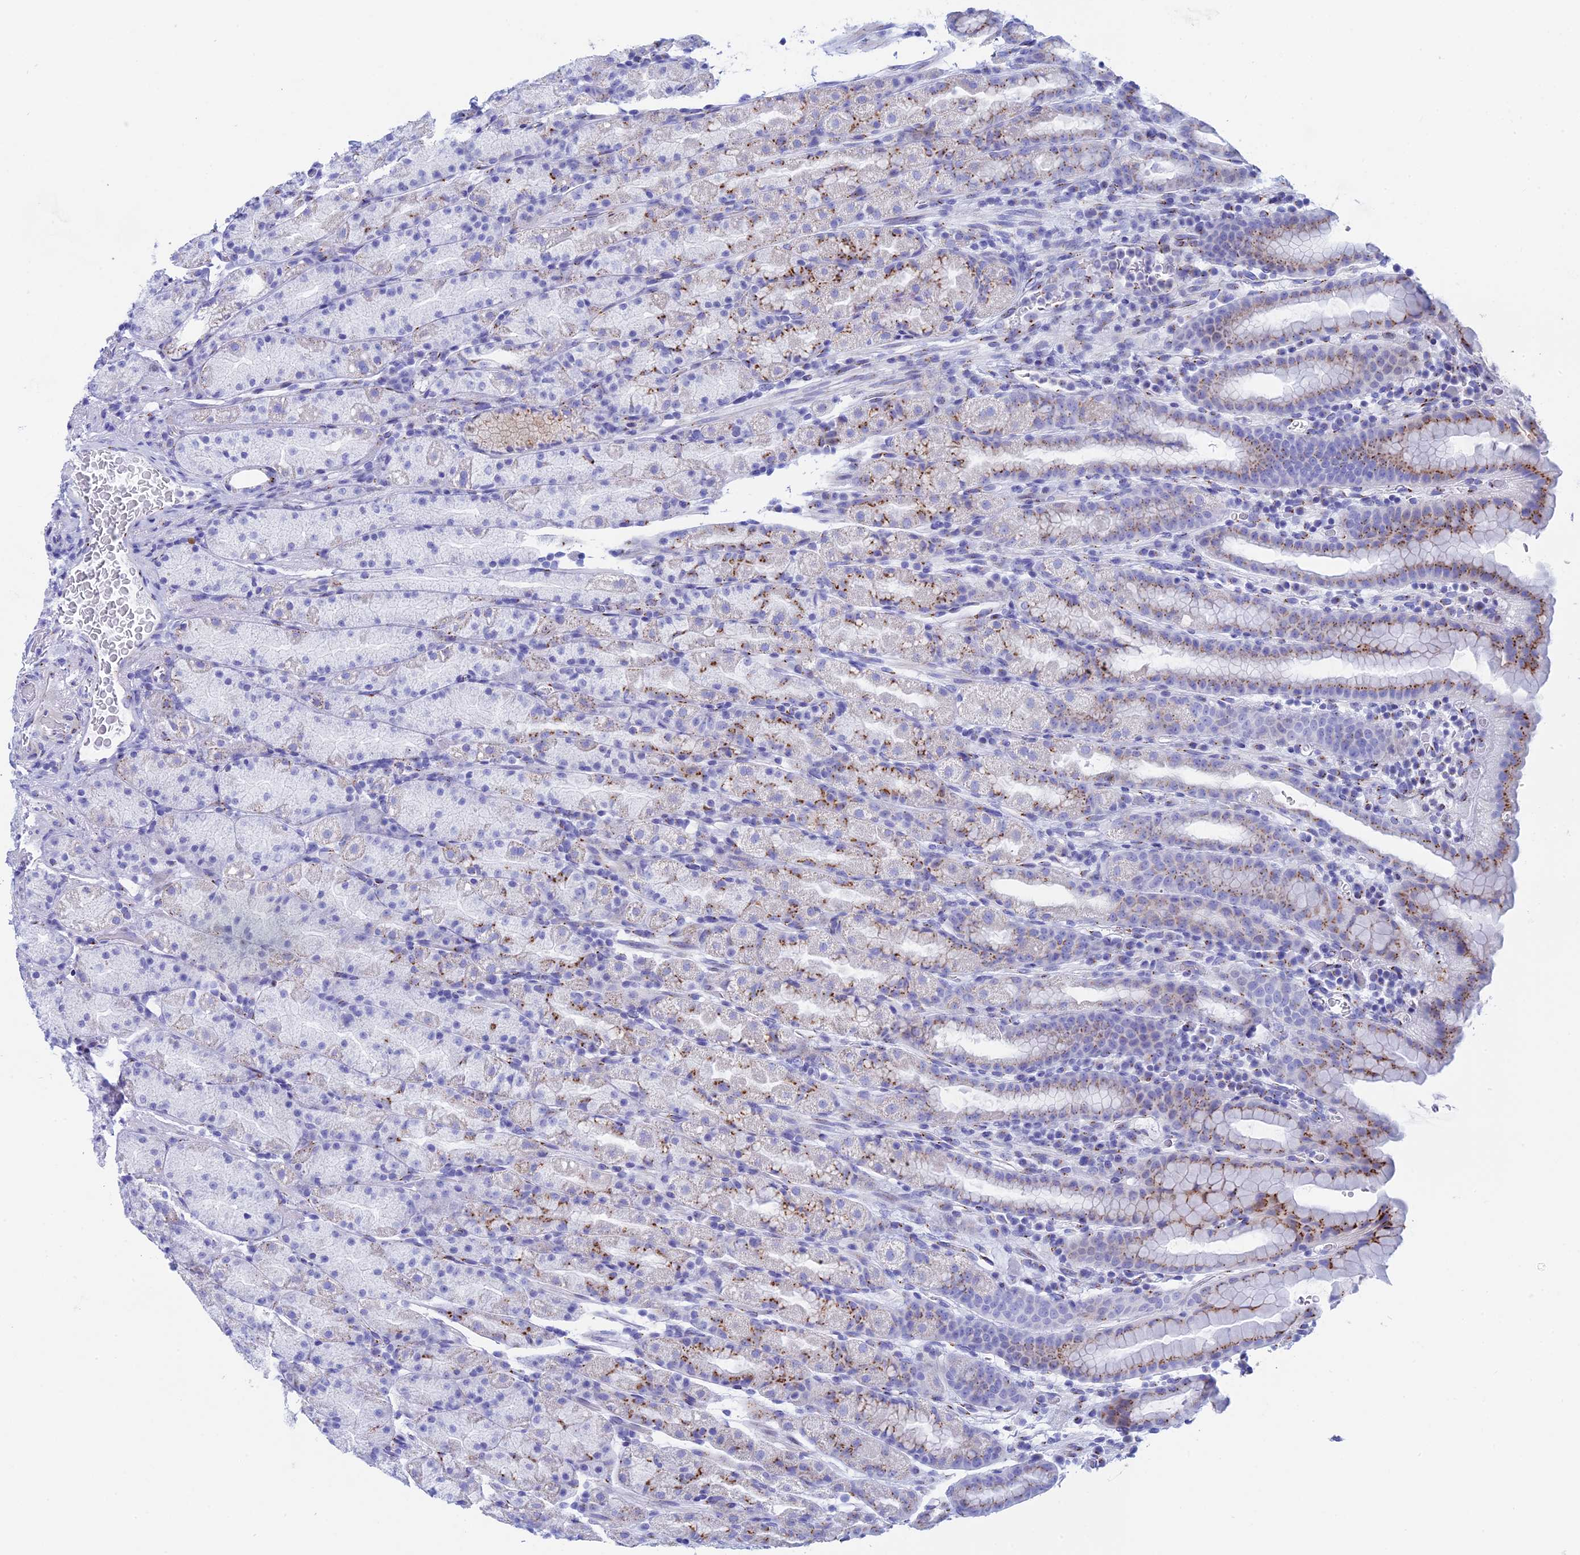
{"staining": {"intensity": "moderate", "quantity": "25%-75%", "location": "cytoplasmic/membranous"}, "tissue": "stomach", "cell_type": "Glandular cells", "image_type": "normal", "snomed": [{"axis": "morphology", "description": "Normal tissue, NOS"}, {"axis": "topography", "description": "Stomach, upper"}, {"axis": "topography", "description": "Stomach, lower"}, {"axis": "topography", "description": "Small intestine"}], "caption": "Protein expression by immunohistochemistry (IHC) displays moderate cytoplasmic/membranous staining in approximately 25%-75% of glandular cells in normal stomach.", "gene": "ERICH4", "patient": {"sex": "male", "age": 68}}